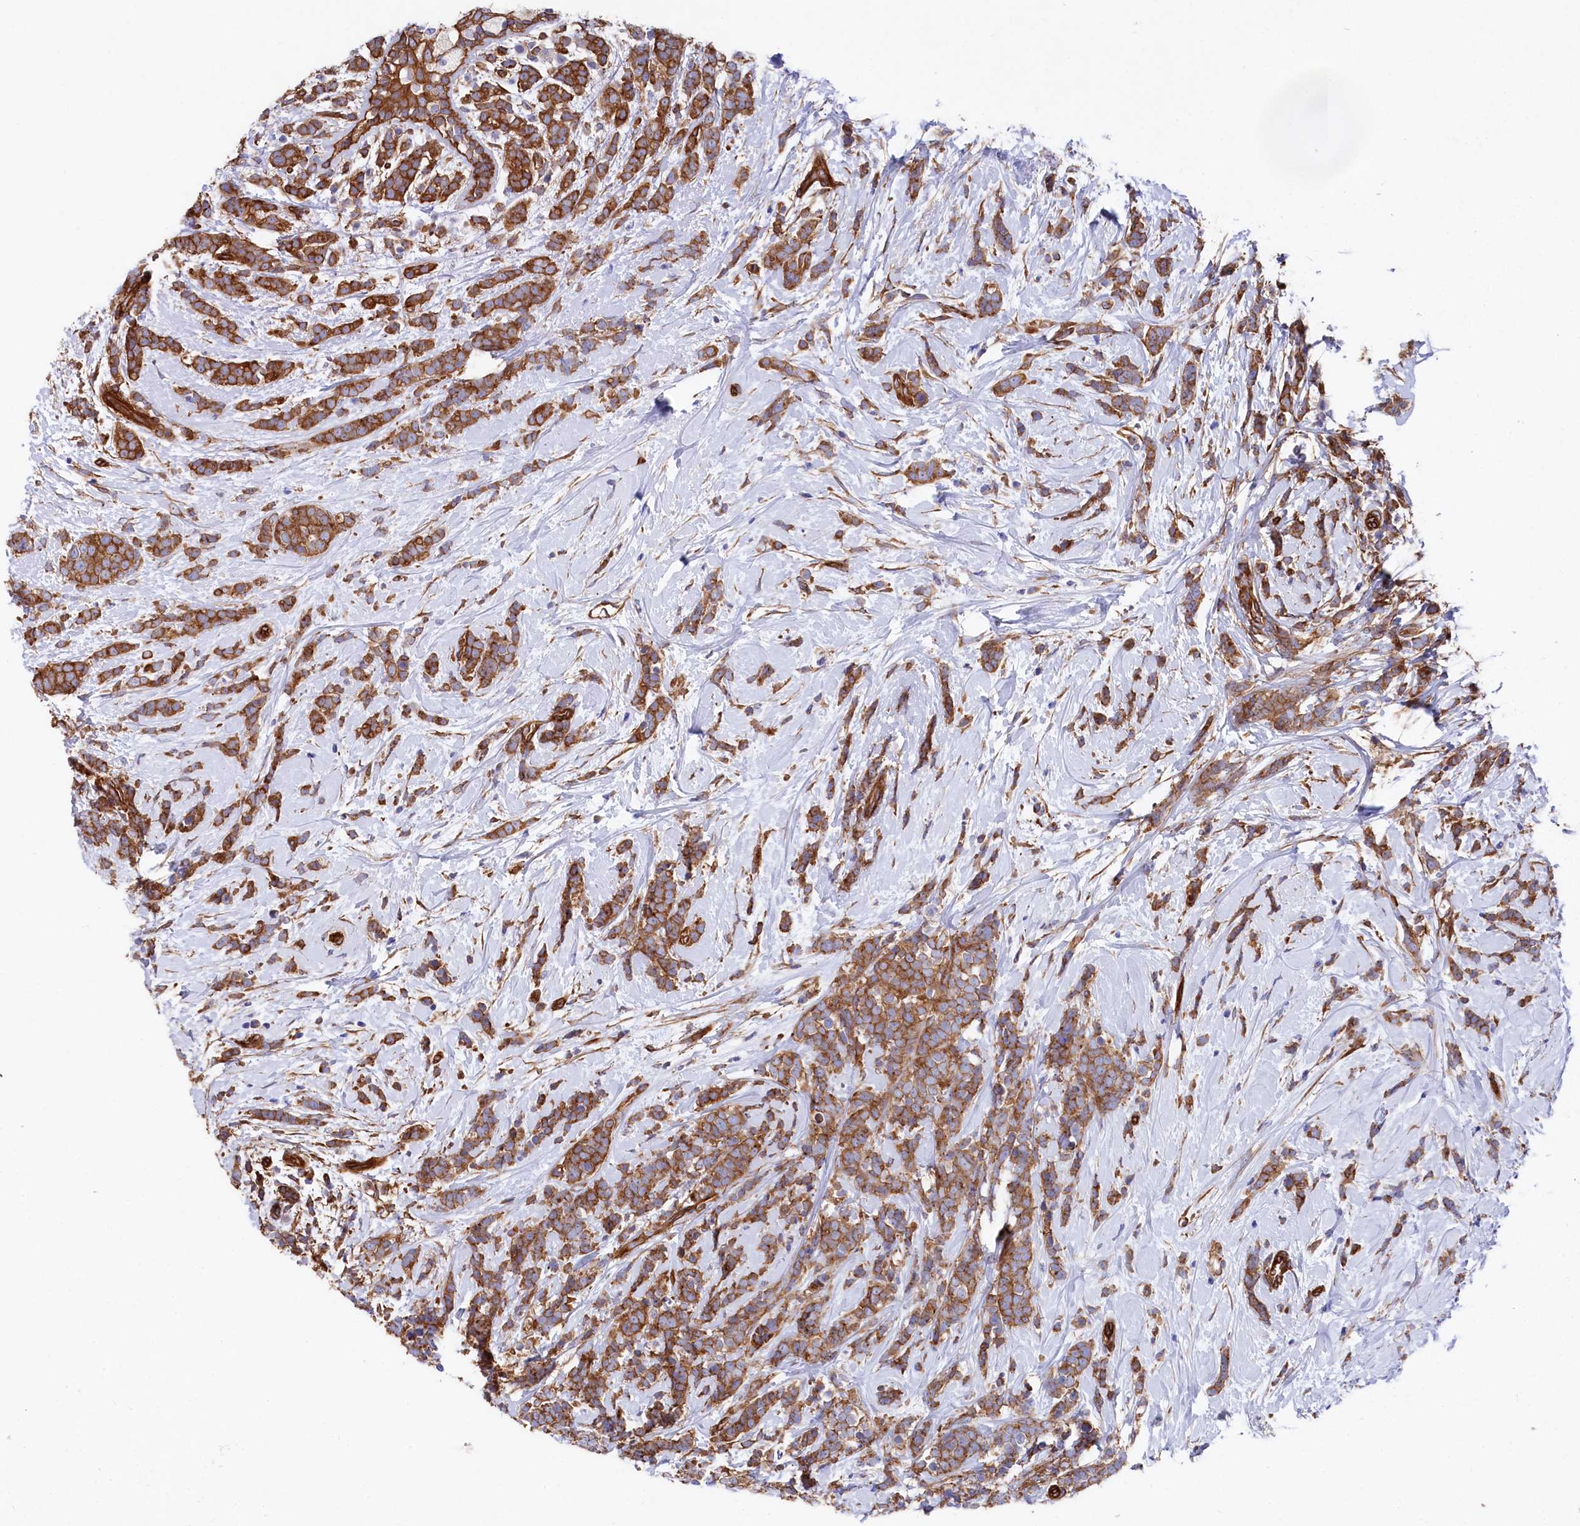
{"staining": {"intensity": "strong", "quantity": ">75%", "location": "cytoplasmic/membranous"}, "tissue": "breast cancer", "cell_type": "Tumor cells", "image_type": "cancer", "snomed": [{"axis": "morphology", "description": "Lobular carcinoma"}, {"axis": "topography", "description": "Breast"}], "caption": "IHC (DAB) staining of breast cancer demonstrates strong cytoplasmic/membranous protein expression in approximately >75% of tumor cells. (Brightfield microscopy of DAB IHC at high magnification).", "gene": "TNKS1BP1", "patient": {"sex": "female", "age": 58}}